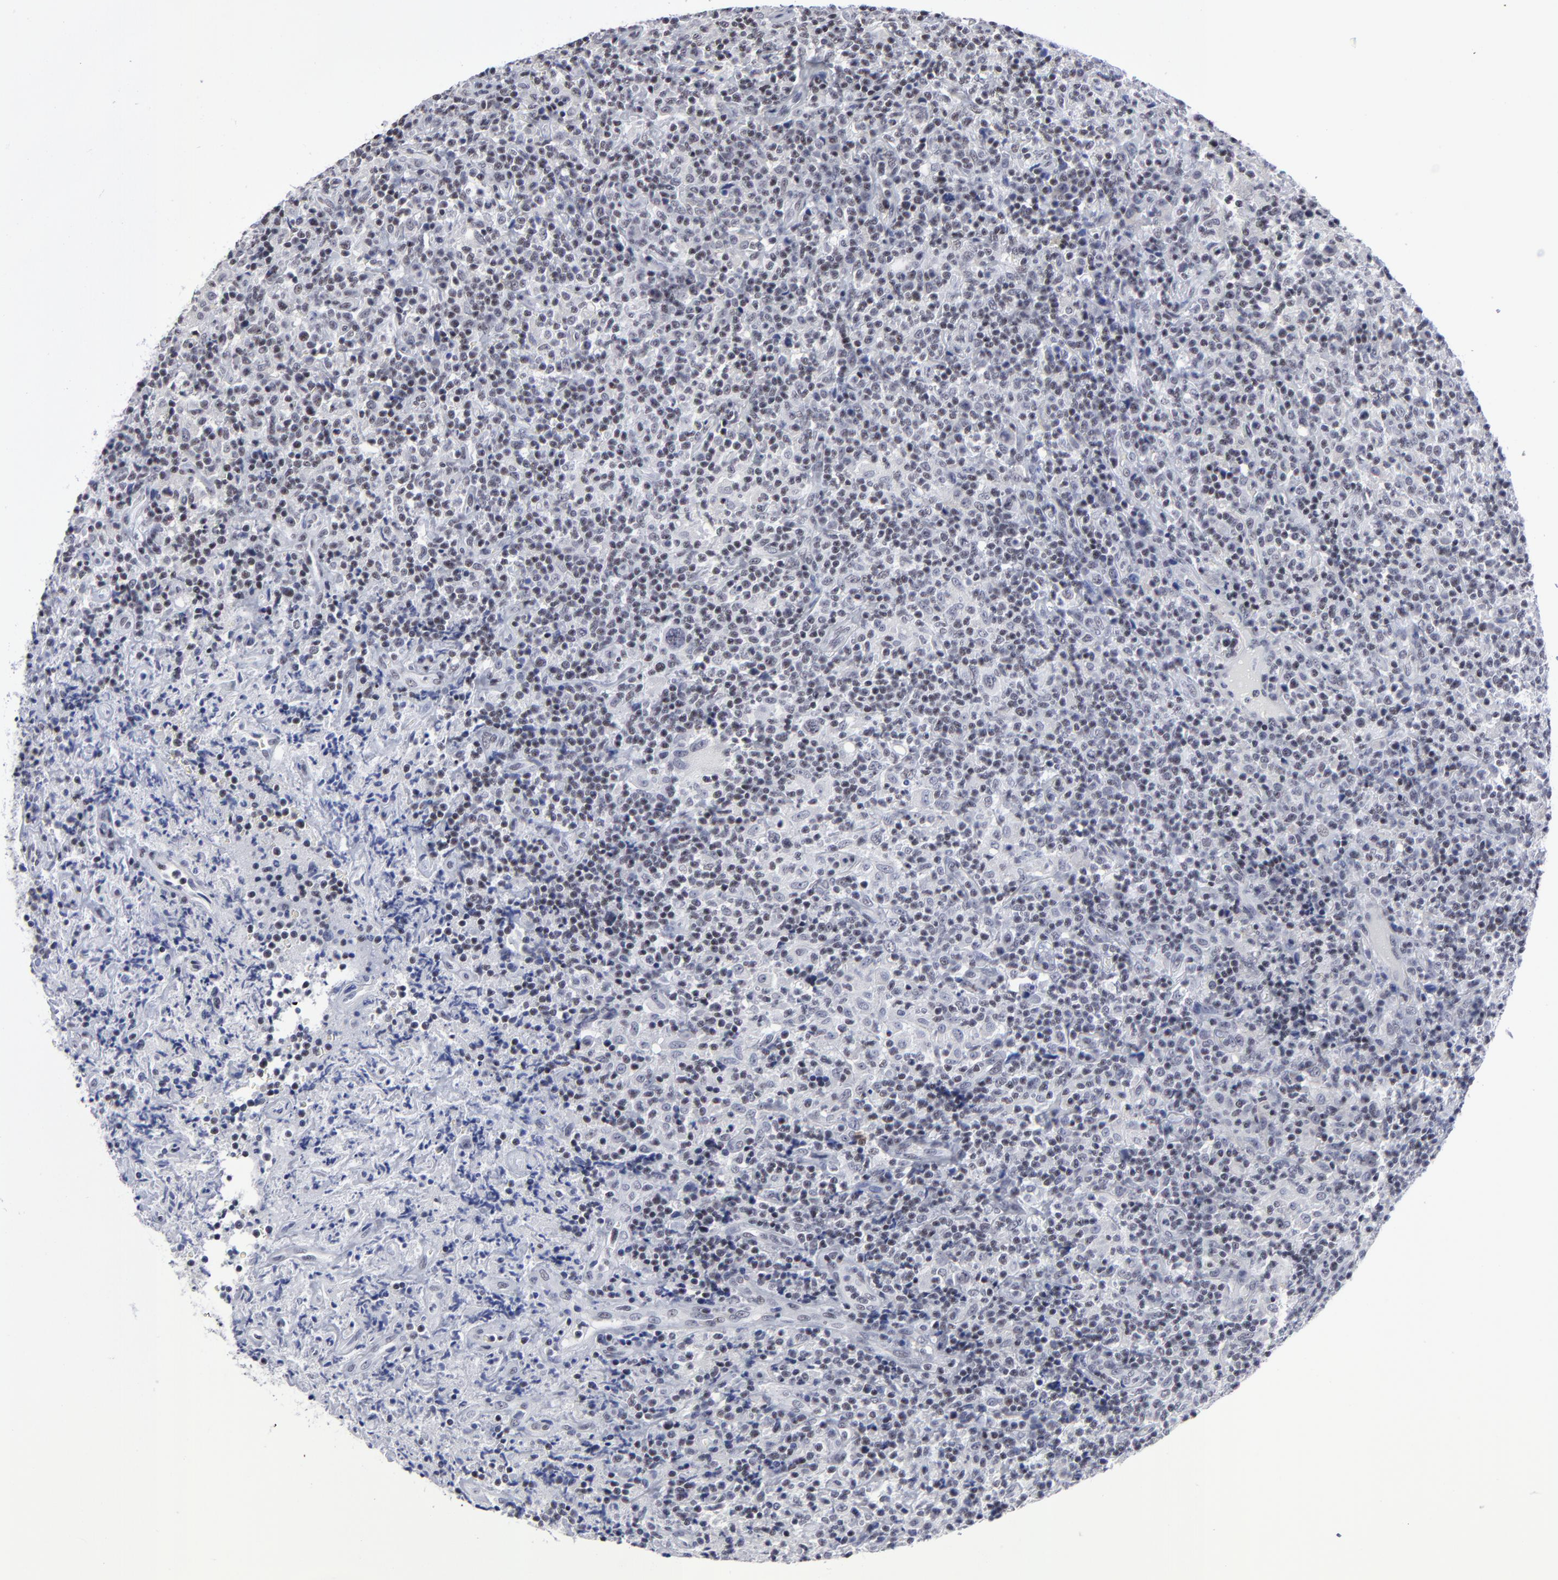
{"staining": {"intensity": "weak", "quantity": "<25%", "location": "nuclear"}, "tissue": "lymphoma", "cell_type": "Tumor cells", "image_type": "cancer", "snomed": [{"axis": "morphology", "description": "Hodgkin's disease, NOS"}, {"axis": "topography", "description": "Lymph node"}], "caption": "A high-resolution photomicrograph shows IHC staining of Hodgkin's disease, which exhibits no significant staining in tumor cells. The staining is performed using DAB brown chromogen with nuclei counter-stained in using hematoxylin.", "gene": "SP2", "patient": {"sex": "male", "age": 65}}